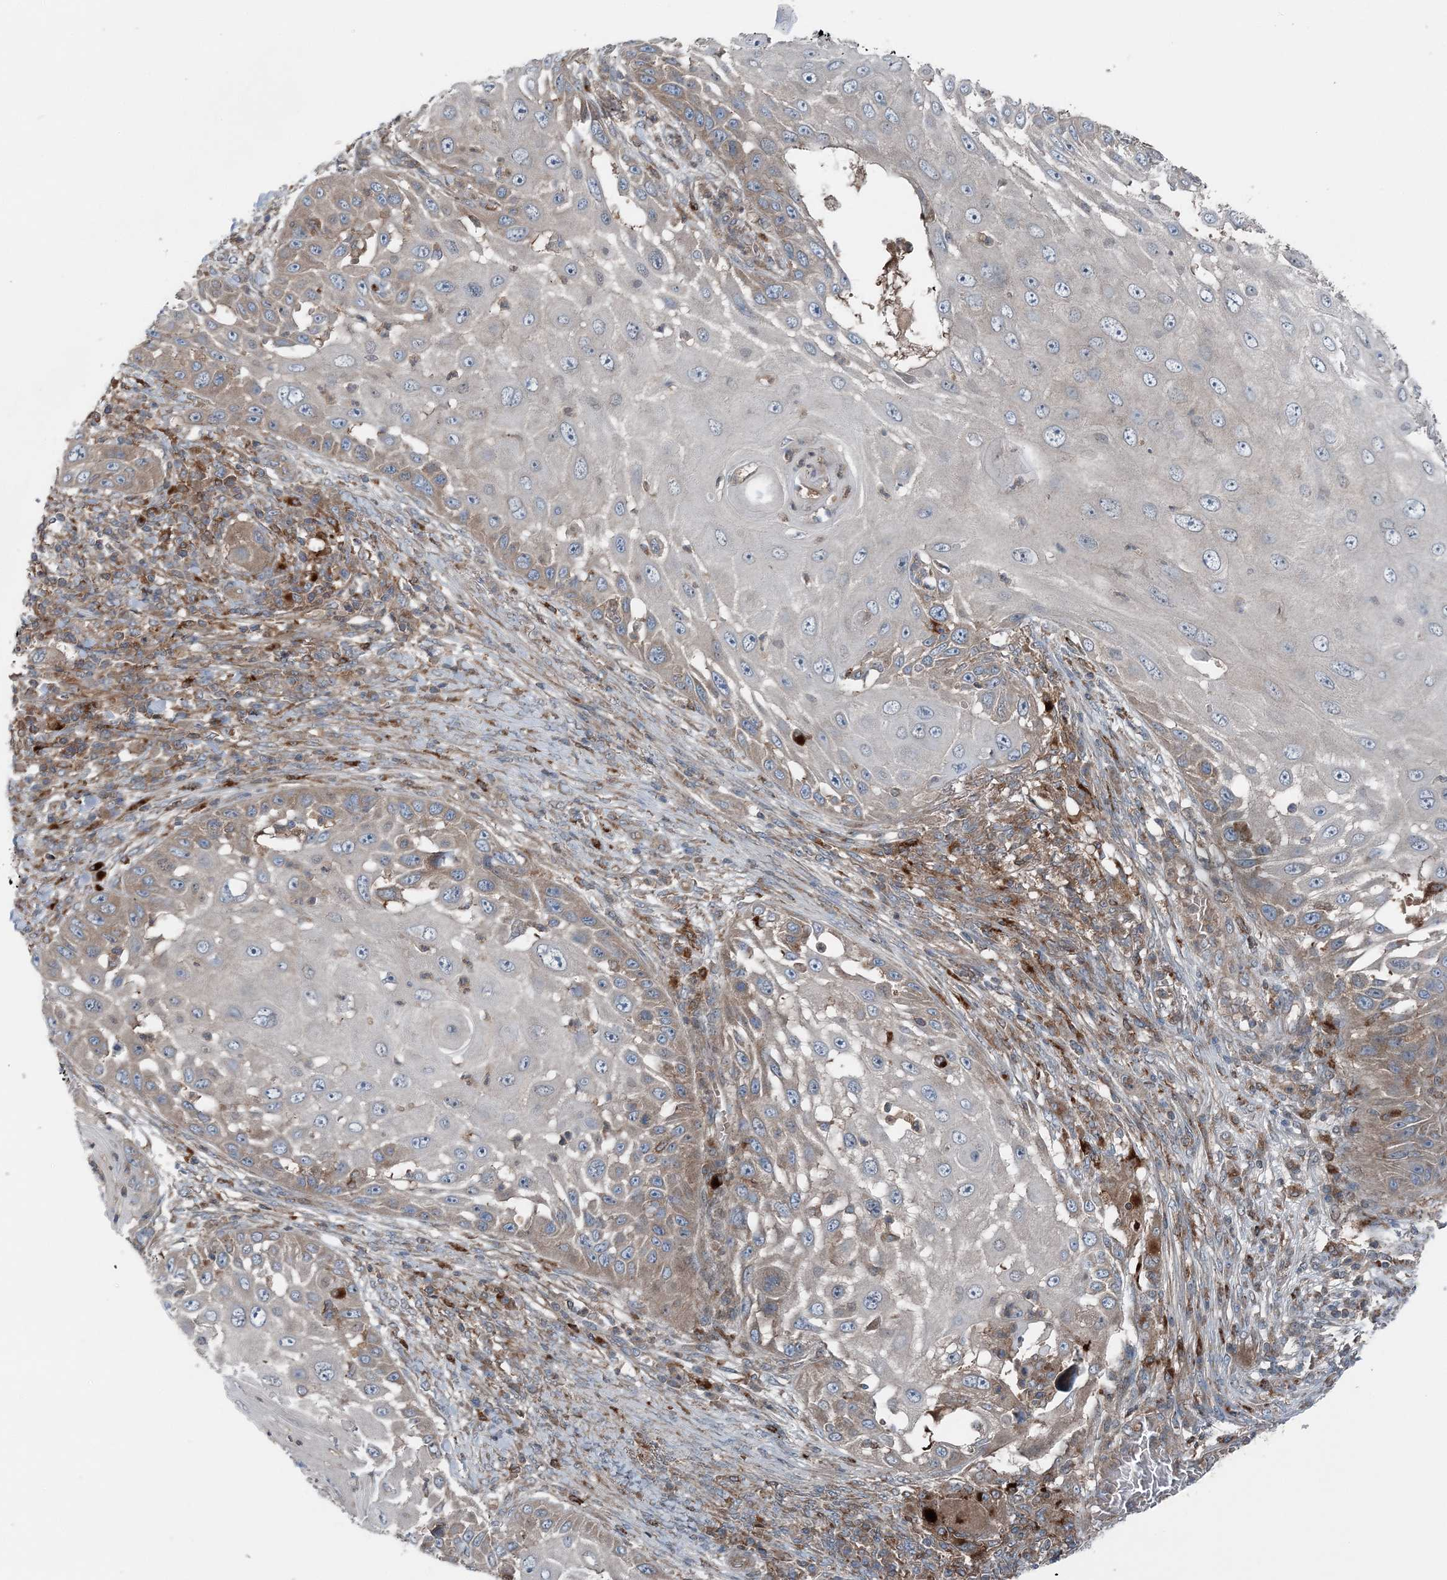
{"staining": {"intensity": "weak", "quantity": "<25%", "location": "cytoplasmic/membranous"}, "tissue": "skin cancer", "cell_type": "Tumor cells", "image_type": "cancer", "snomed": [{"axis": "morphology", "description": "Squamous cell carcinoma, NOS"}, {"axis": "topography", "description": "Skin"}], "caption": "Tumor cells are negative for brown protein staining in squamous cell carcinoma (skin).", "gene": "ASNSD1", "patient": {"sex": "female", "age": 44}}